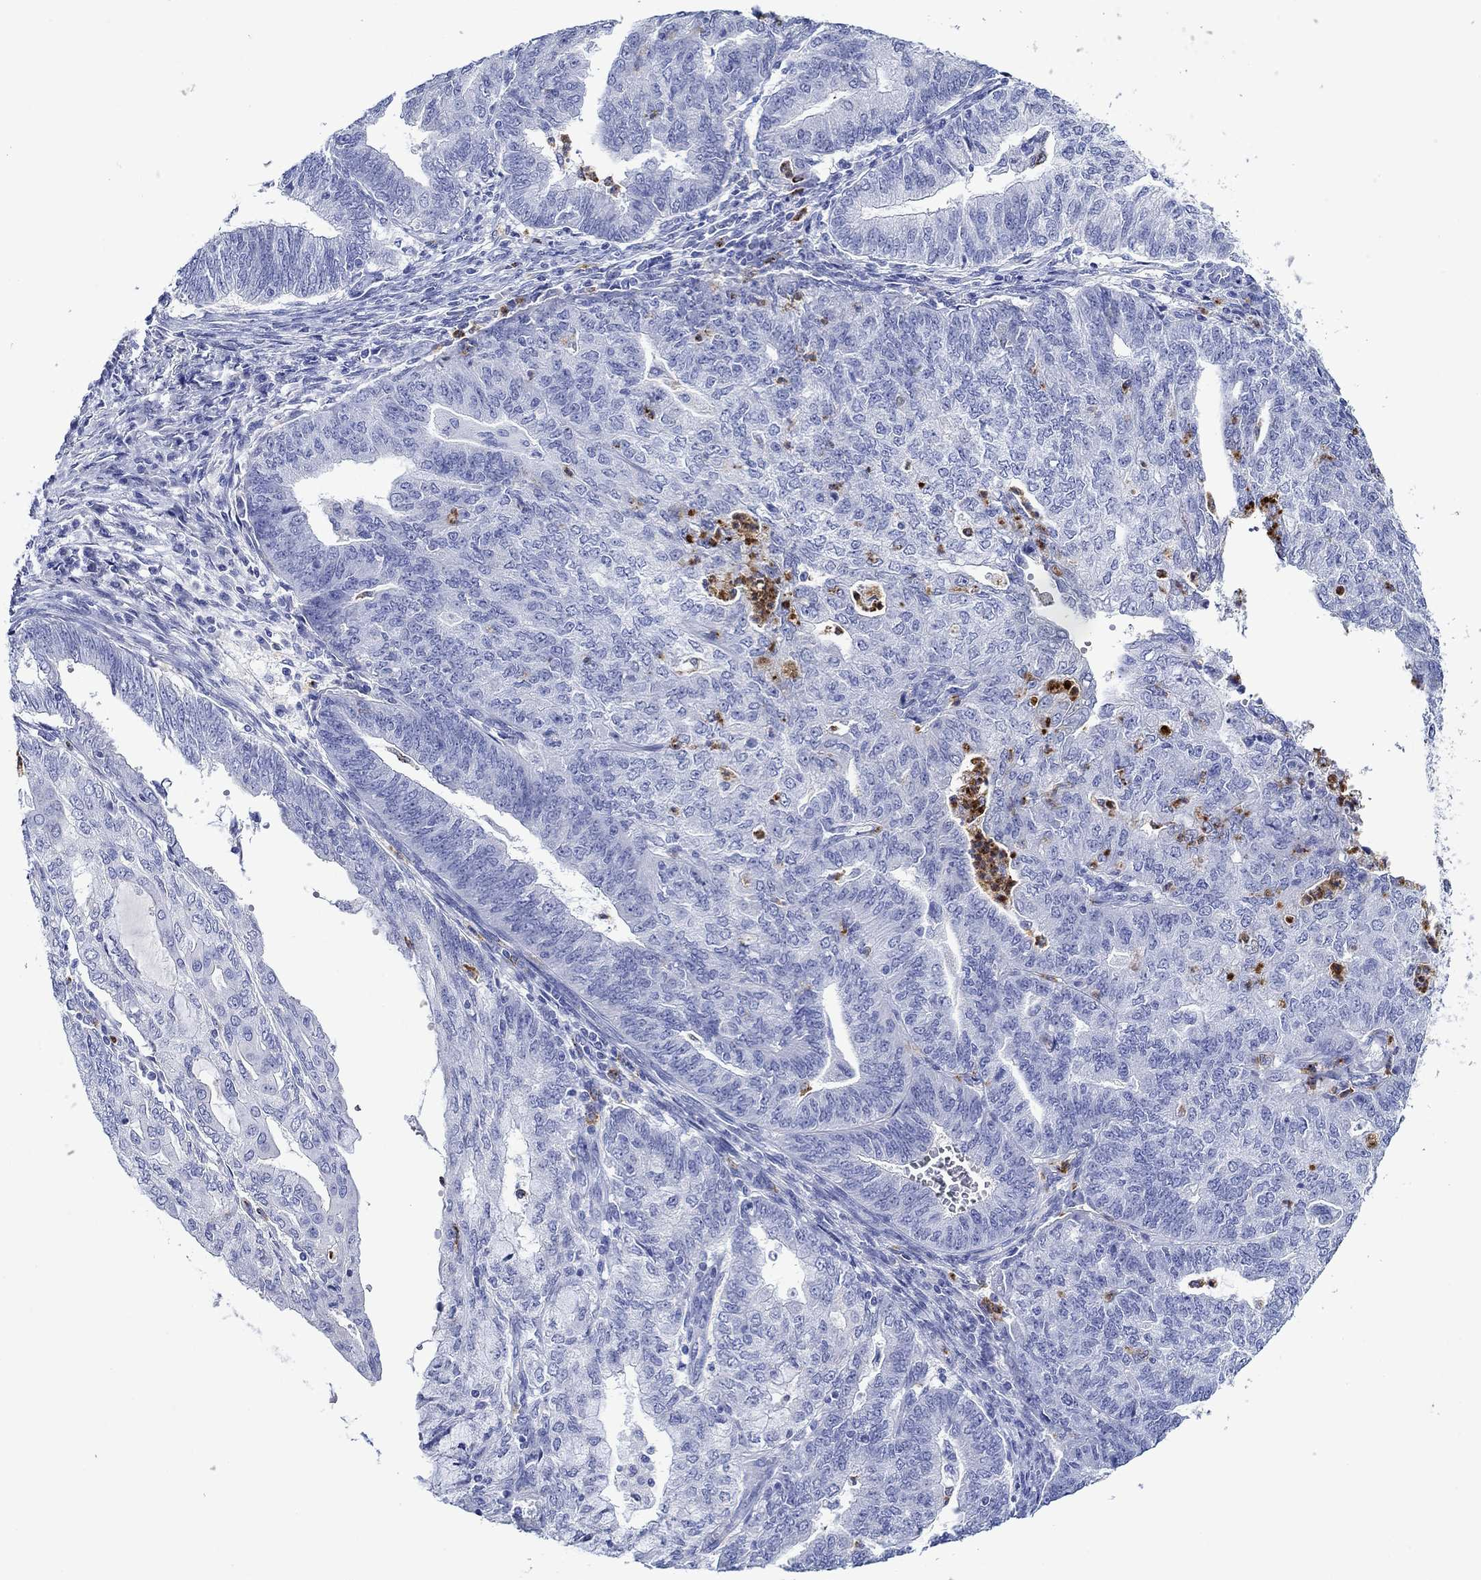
{"staining": {"intensity": "negative", "quantity": "none", "location": "none"}, "tissue": "endometrial cancer", "cell_type": "Tumor cells", "image_type": "cancer", "snomed": [{"axis": "morphology", "description": "Adenocarcinoma, NOS"}, {"axis": "topography", "description": "Endometrium"}], "caption": "High power microscopy photomicrograph of an immunohistochemistry histopathology image of endometrial cancer (adenocarcinoma), revealing no significant expression in tumor cells.", "gene": "EPX", "patient": {"sex": "female", "age": 82}}